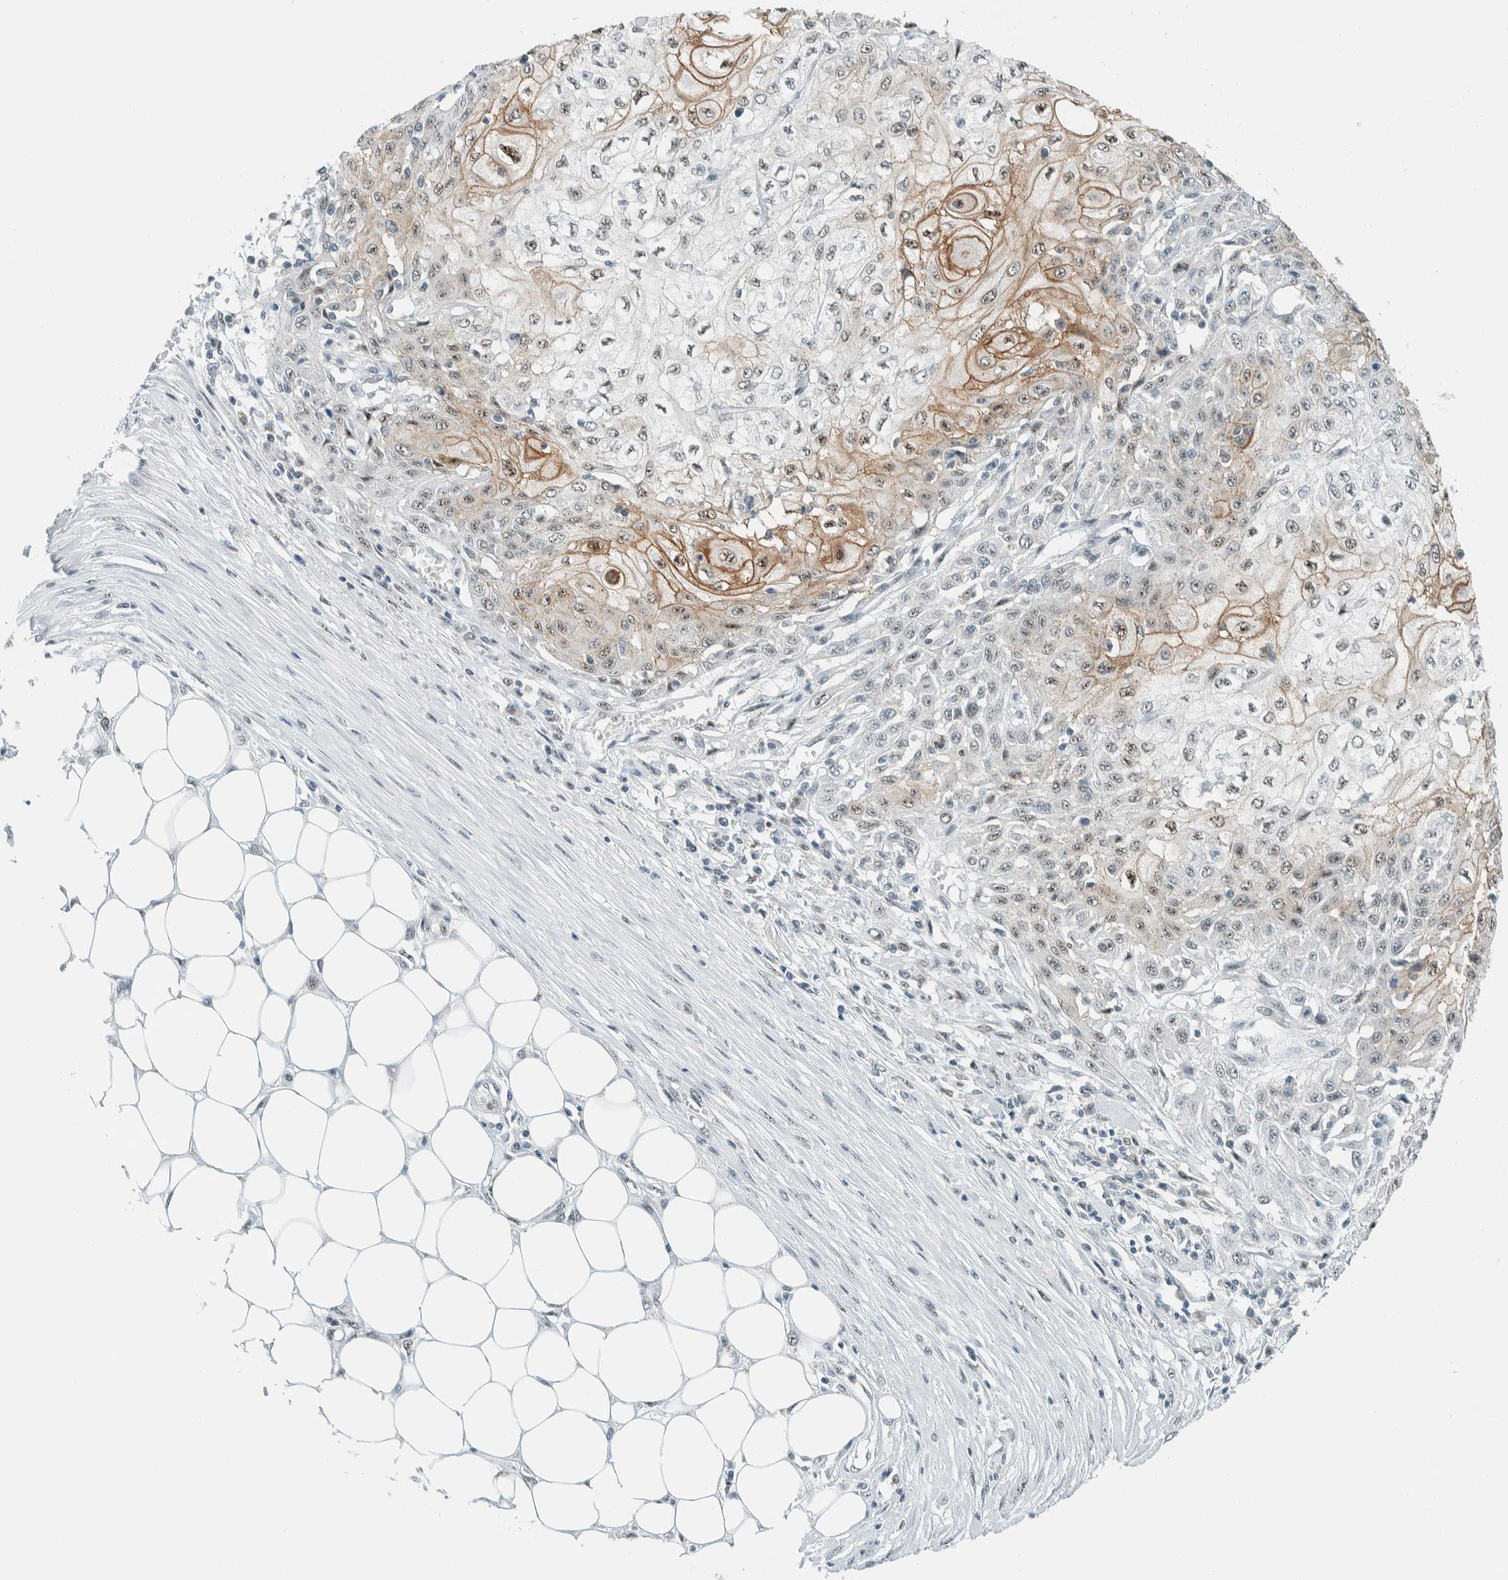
{"staining": {"intensity": "moderate", "quantity": "25%-75%", "location": "cytoplasmic/membranous"}, "tissue": "skin cancer", "cell_type": "Tumor cells", "image_type": "cancer", "snomed": [{"axis": "morphology", "description": "Squamous cell carcinoma, NOS"}, {"axis": "morphology", "description": "Squamous cell carcinoma, metastatic, NOS"}, {"axis": "topography", "description": "Skin"}, {"axis": "topography", "description": "Lymph node"}], "caption": "DAB (3,3'-diaminobenzidine) immunohistochemical staining of human skin squamous cell carcinoma exhibits moderate cytoplasmic/membranous protein staining in about 25%-75% of tumor cells. (Stains: DAB (3,3'-diaminobenzidine) in brown, nuclei in blue, Microscopy: brightfield microscopy at high magnification).", "gene": "CYSRT1", "patient": {"sex": "male", "age": 75}}